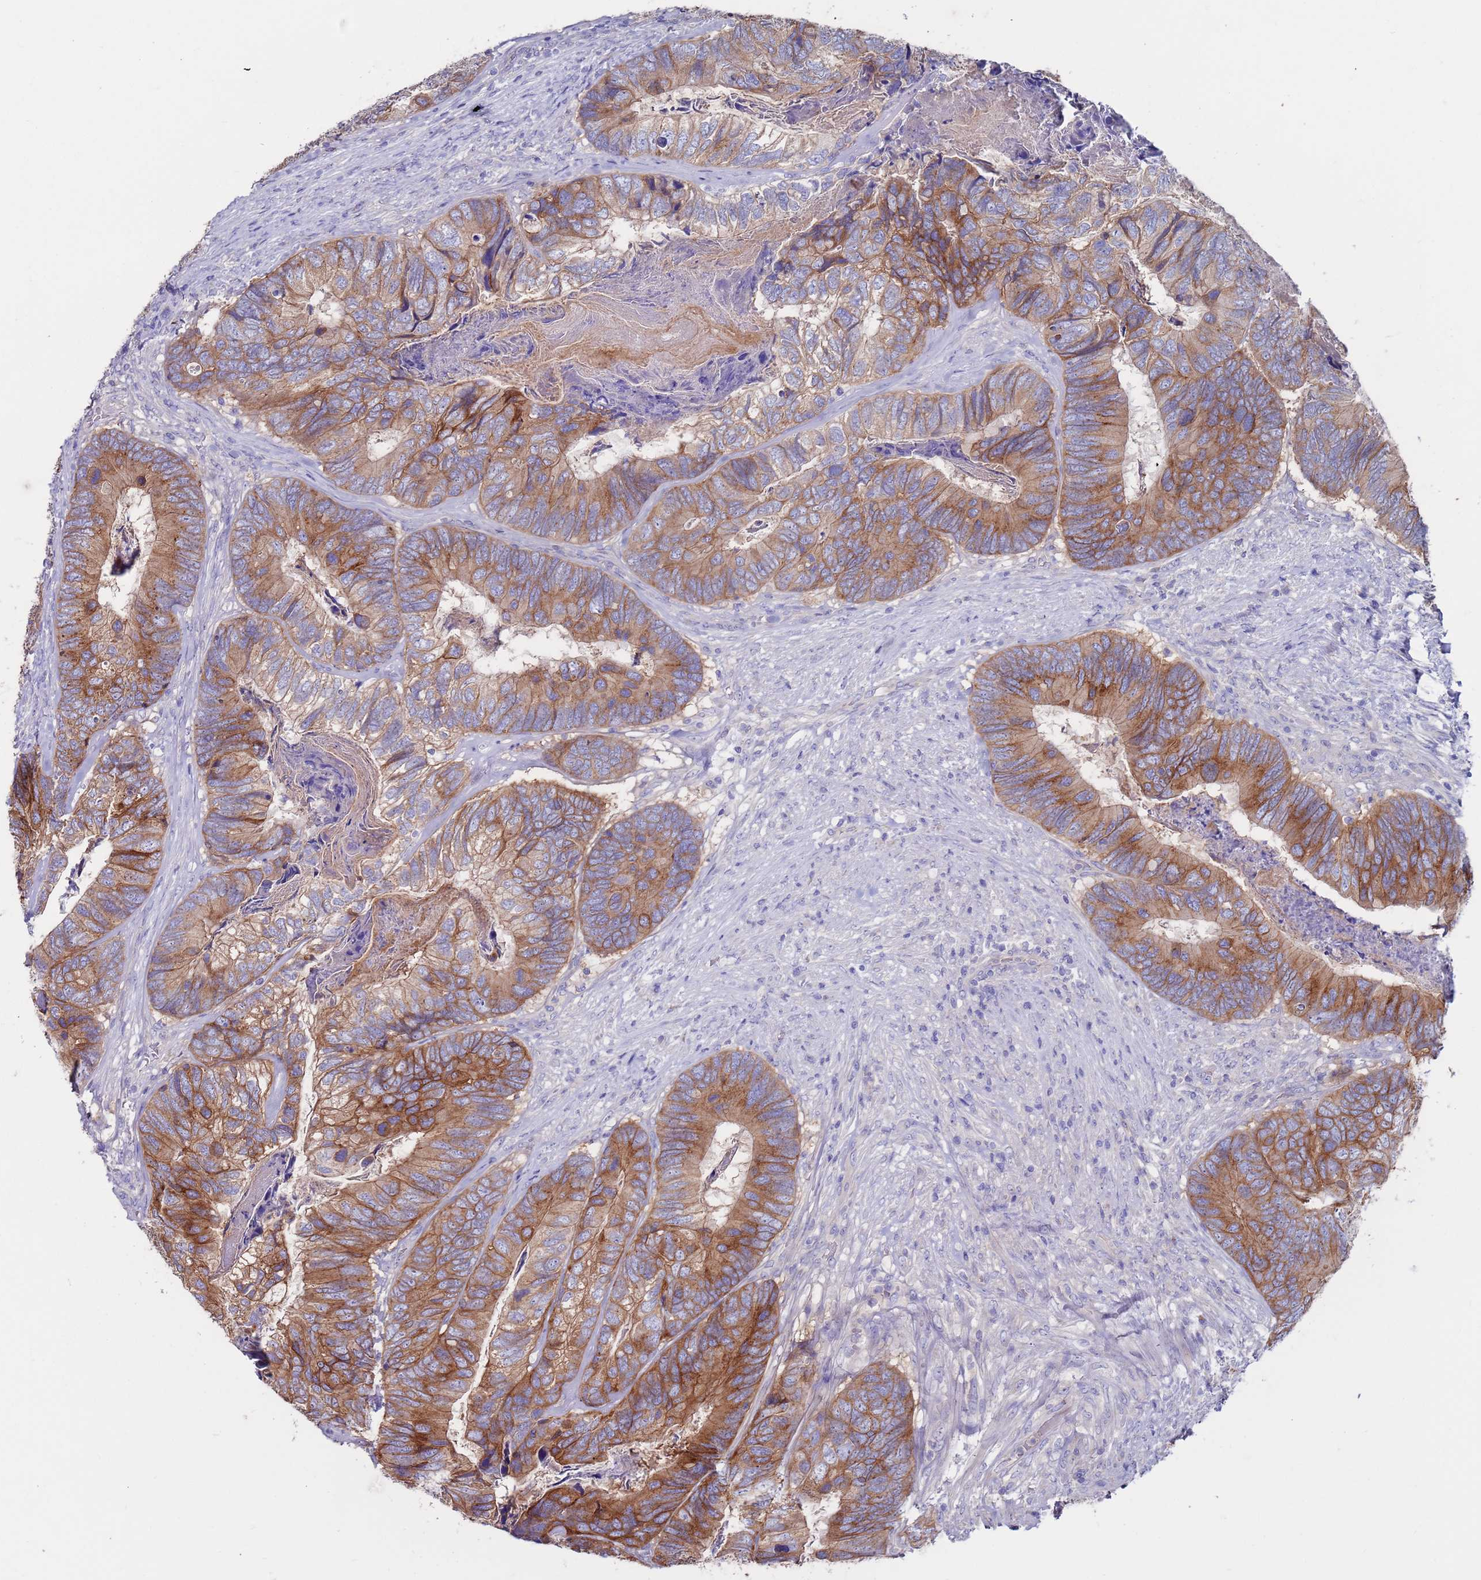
{"staining": {"intensity": "moderate", "quantity": ">75%", "location": "cytoplasmic/membranous"}, "tissue": "colorectal cancer", "cell_type": "Tumor cells", "image_type": "cancer", "snomed": [{"axis": "morphology", "description": "Adenocarcinoma, NOS"}, {"axis": "topography", "description": "Colon"}], "caption": "Adenocarcinoma (colorectal) stained with a brown dye reveals moderate cytoplasmic/membranous positive staining in approximately >75% of tumor cells.", "gene": "KRTCAP3", "patient": {"sex": "female", "age": 67}}